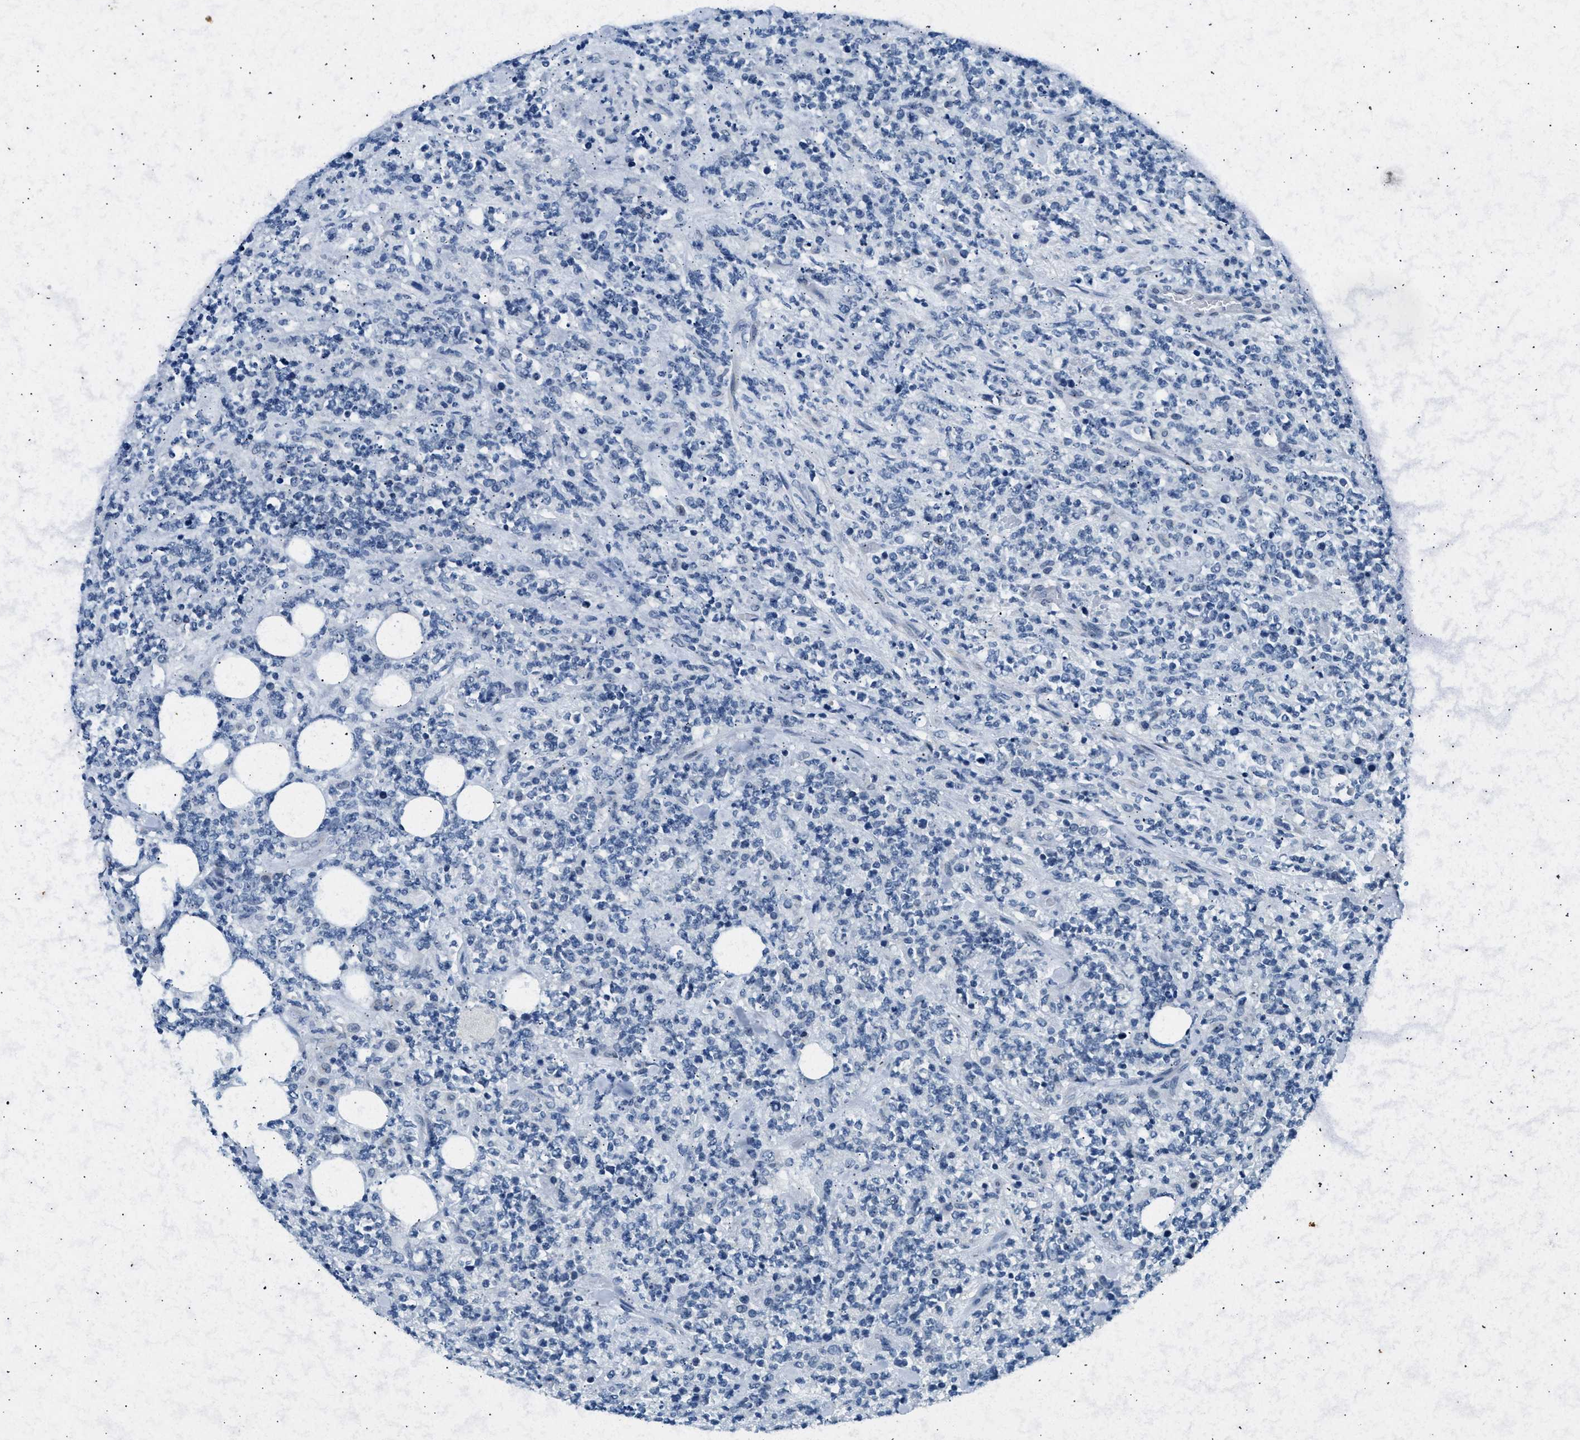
{"staining": {"intensity": "negative", "quantity": "none", "location": "none"}, "tissue": "lymphoma", "cell_type": "Tumor cells", "image_type": "cancer", "snomed": [{"axis": "morphology", "description": "Malignant lymphoma, non-Hodgkin's type, High grade"}, {"axis": "topography", "description": "Soft tissue"}], "caption": "This is an IHC micrograph of human malignant lymphoma, non-Hodgkin's type (high-grade). There is no expression in tumor cells.", "gene": "CFAP20", "patient": {"sex": "male", "age": 18}}